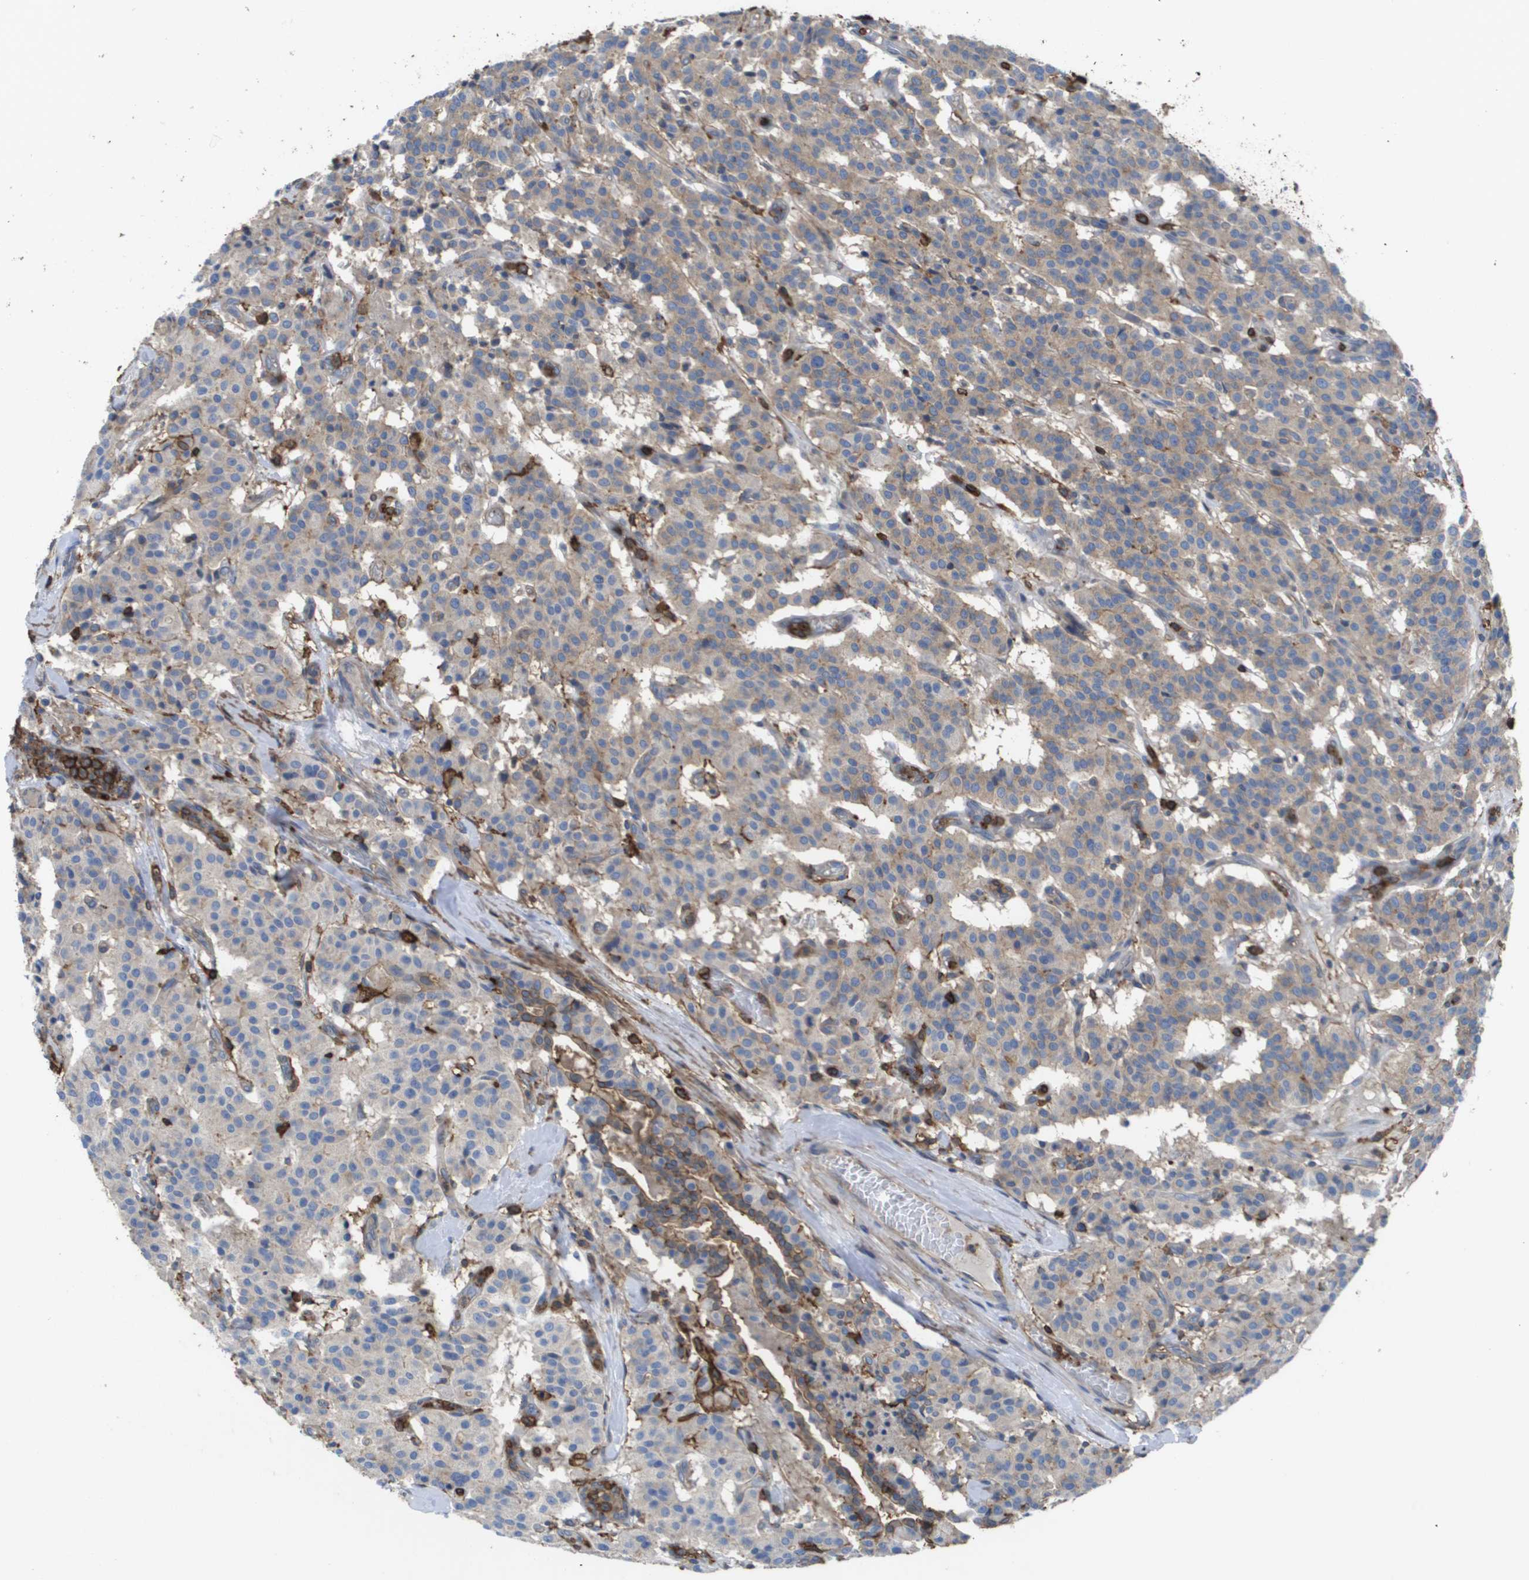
{"staining": {"intensity": "weak", "quantity": "25%-75%", "location": "cytoplasmic/membranous"}, "tissue": "carcinoid", "cell_type": "Tumor cells", "image_type": "cancer", "snomed": [{"axis": "morphology", "description": "Carcinoid, malignant, NOS"}, {"axis": "topography", "description": "Lung"}], "caption": "Immunohistochemistry (IHC) of carcinoid (malignant) reveals low levels of weak cytoplasmic/membranous expression in about 25%-75% of tumor cells.", "gene": "PASK", "patient": {"sex": "male", "age": 30}}